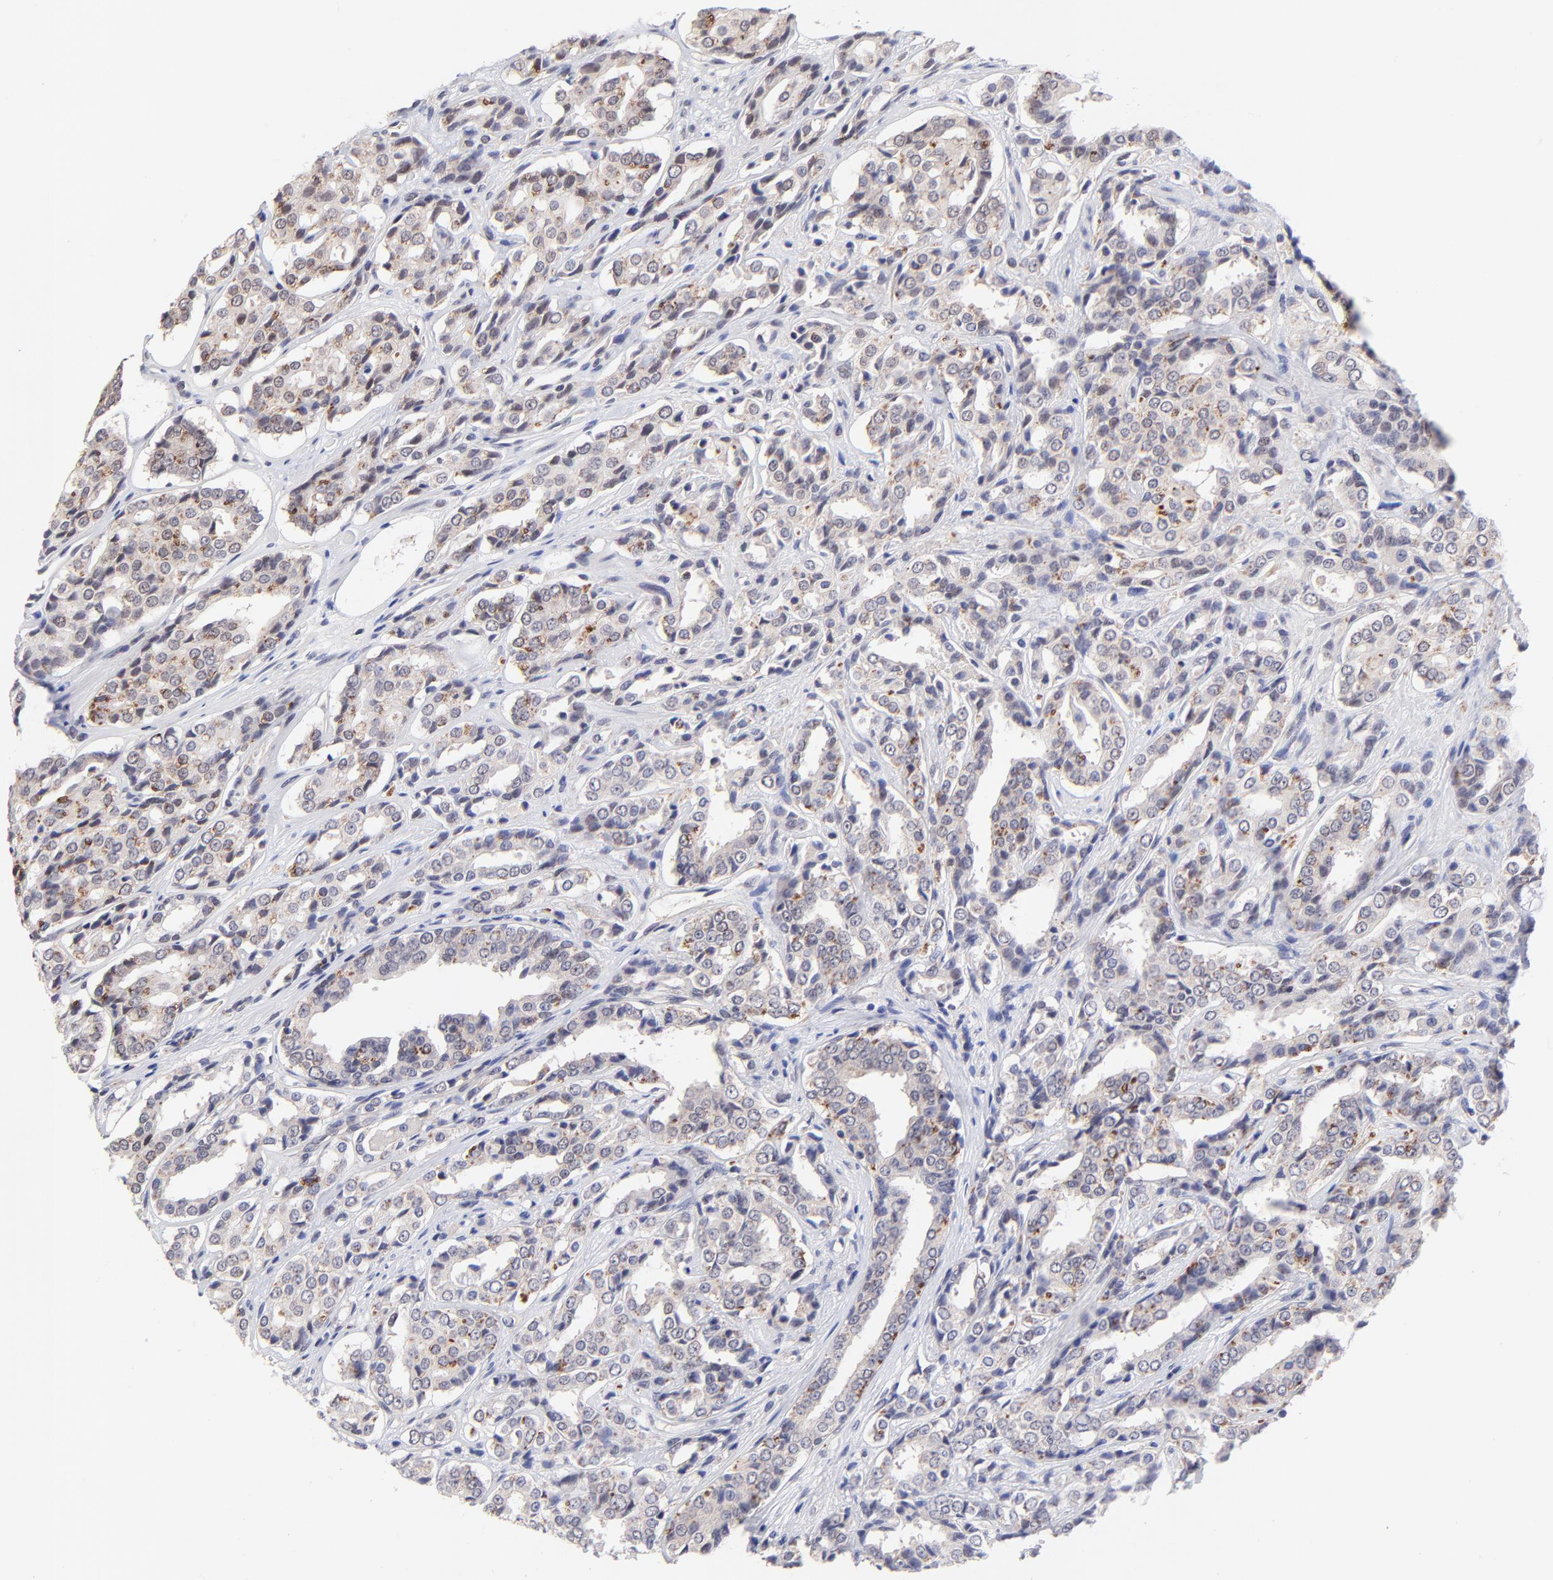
{"staining": {"intensity": "weak", "quantity": ">75%", "location": "cytoplasmic/membranous"}, "tissue": "prostate cancer", "cell_type": "Tumor cells", "image_type": "cancer", "snomed": [{"axis": "morphology", "description": "Adenocarcinoma, Medium grade"}, {"axis": "topography", "description": "Prostate"}], "caption": "Protein expression analysis of prostate adenocarcinoma (medium-grade) shows weak cytoplasmic/membranous positivity in approximately >75% of tumor cells. The staining was performed using DAB (3,3'-diaminobenzidine), with brown indicating positive protein expression. Nuclei are stained blue with hematoxylin.", "gene": "ZNF747", "patient": {"sex": "male", "age": 60}}